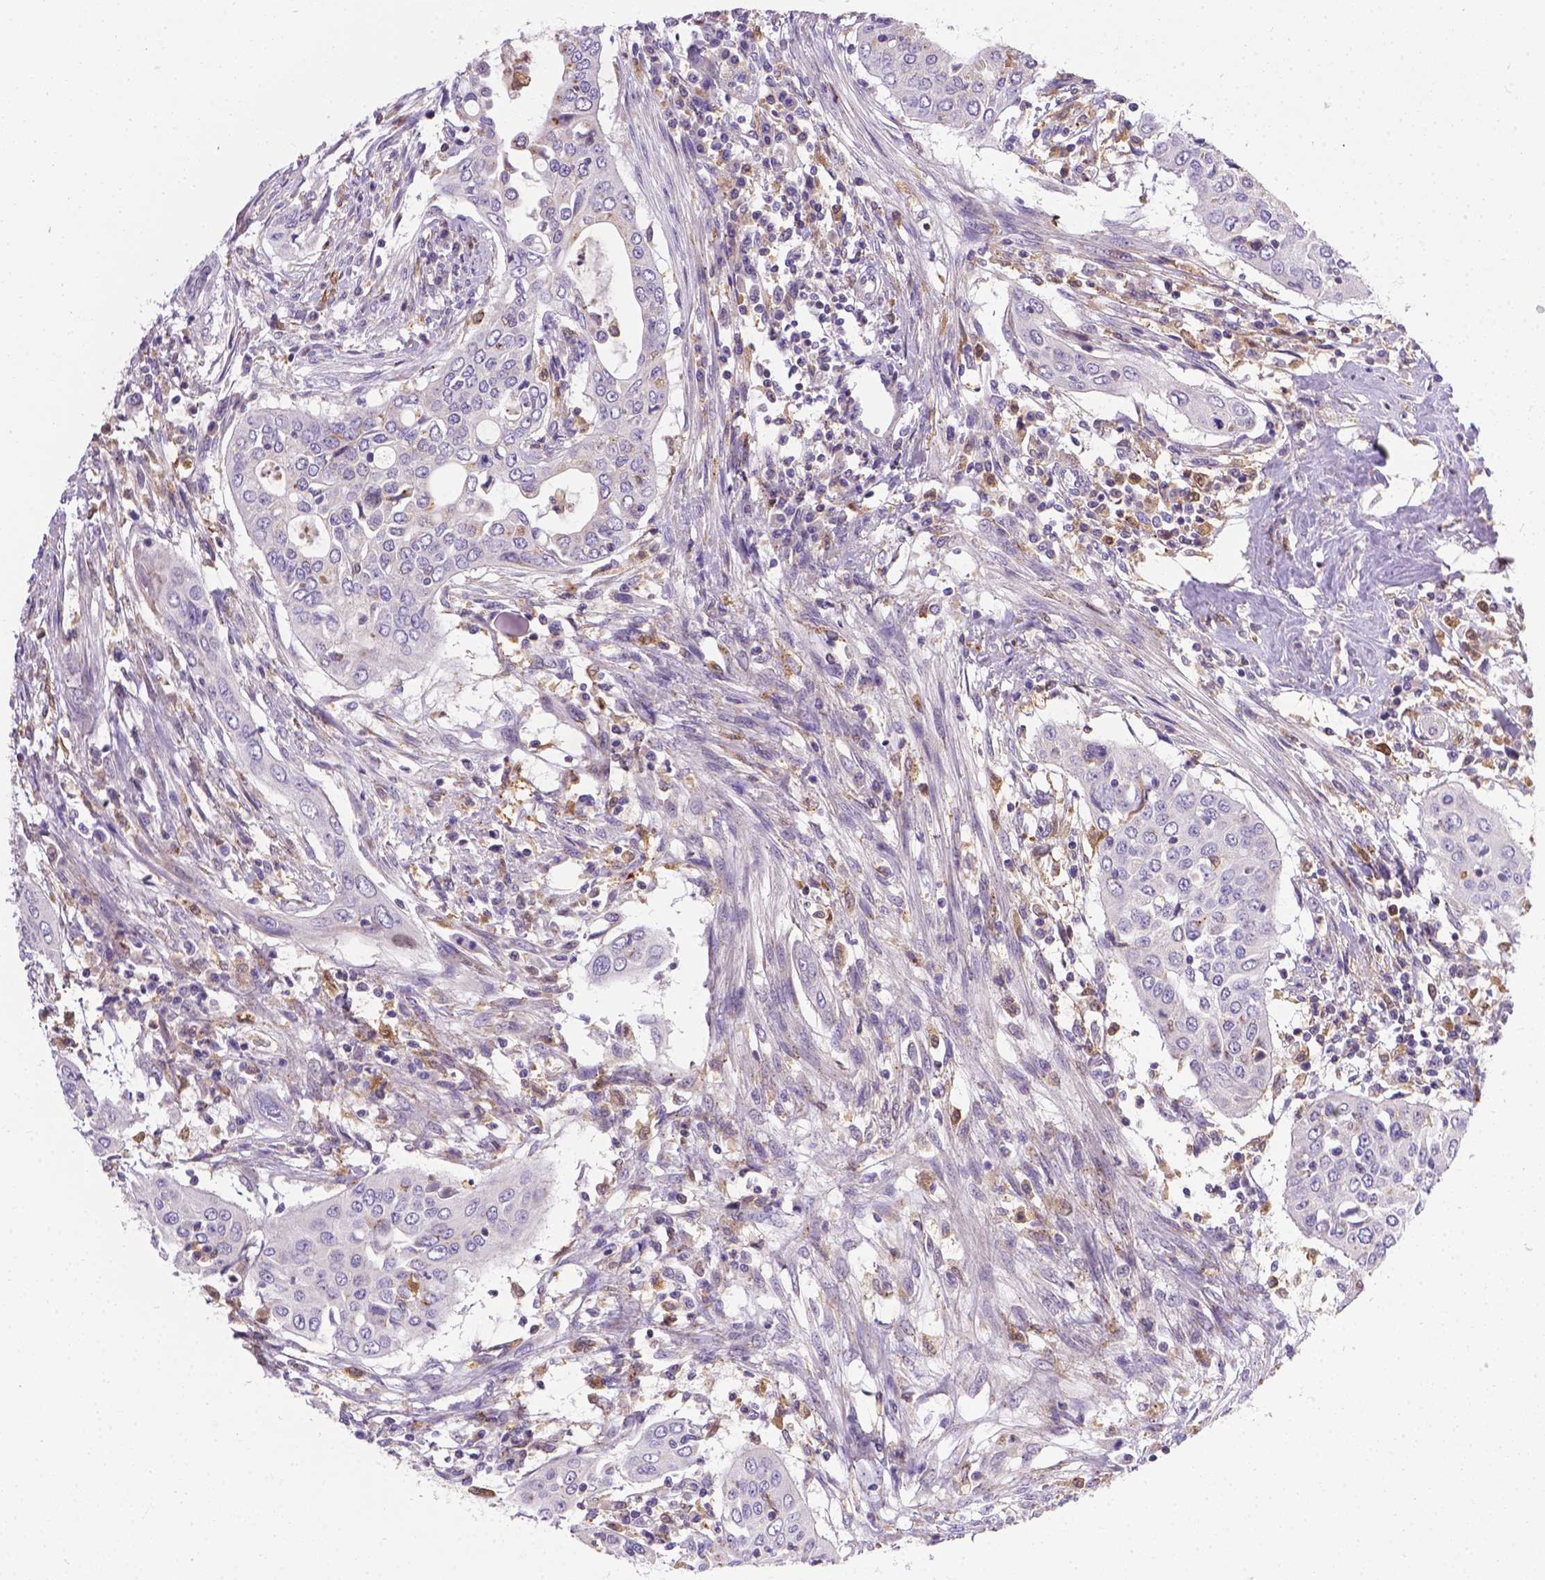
{"staining": {"intensity": "negative", "quantity": "none", "location": "none"}, "tissue": "urothelial cancer", "cell_type": "Tumor cells", "image_type": "cancer", "snomed": [{"axis": "morphology", "description": "Urothelial carcinoma, High grade"}, {"axis": "topography", "description": "Urinary bladder"}], "caption": "Tumor cells are negative for brown protein staining in urothelial cancer. (DAB (3,3'-diaminobenzidine) IHC visualized using brightfield microscopy, high magnification).", "gene": "TM4SF18", "patient": {"sex": "male", "age": 82}}